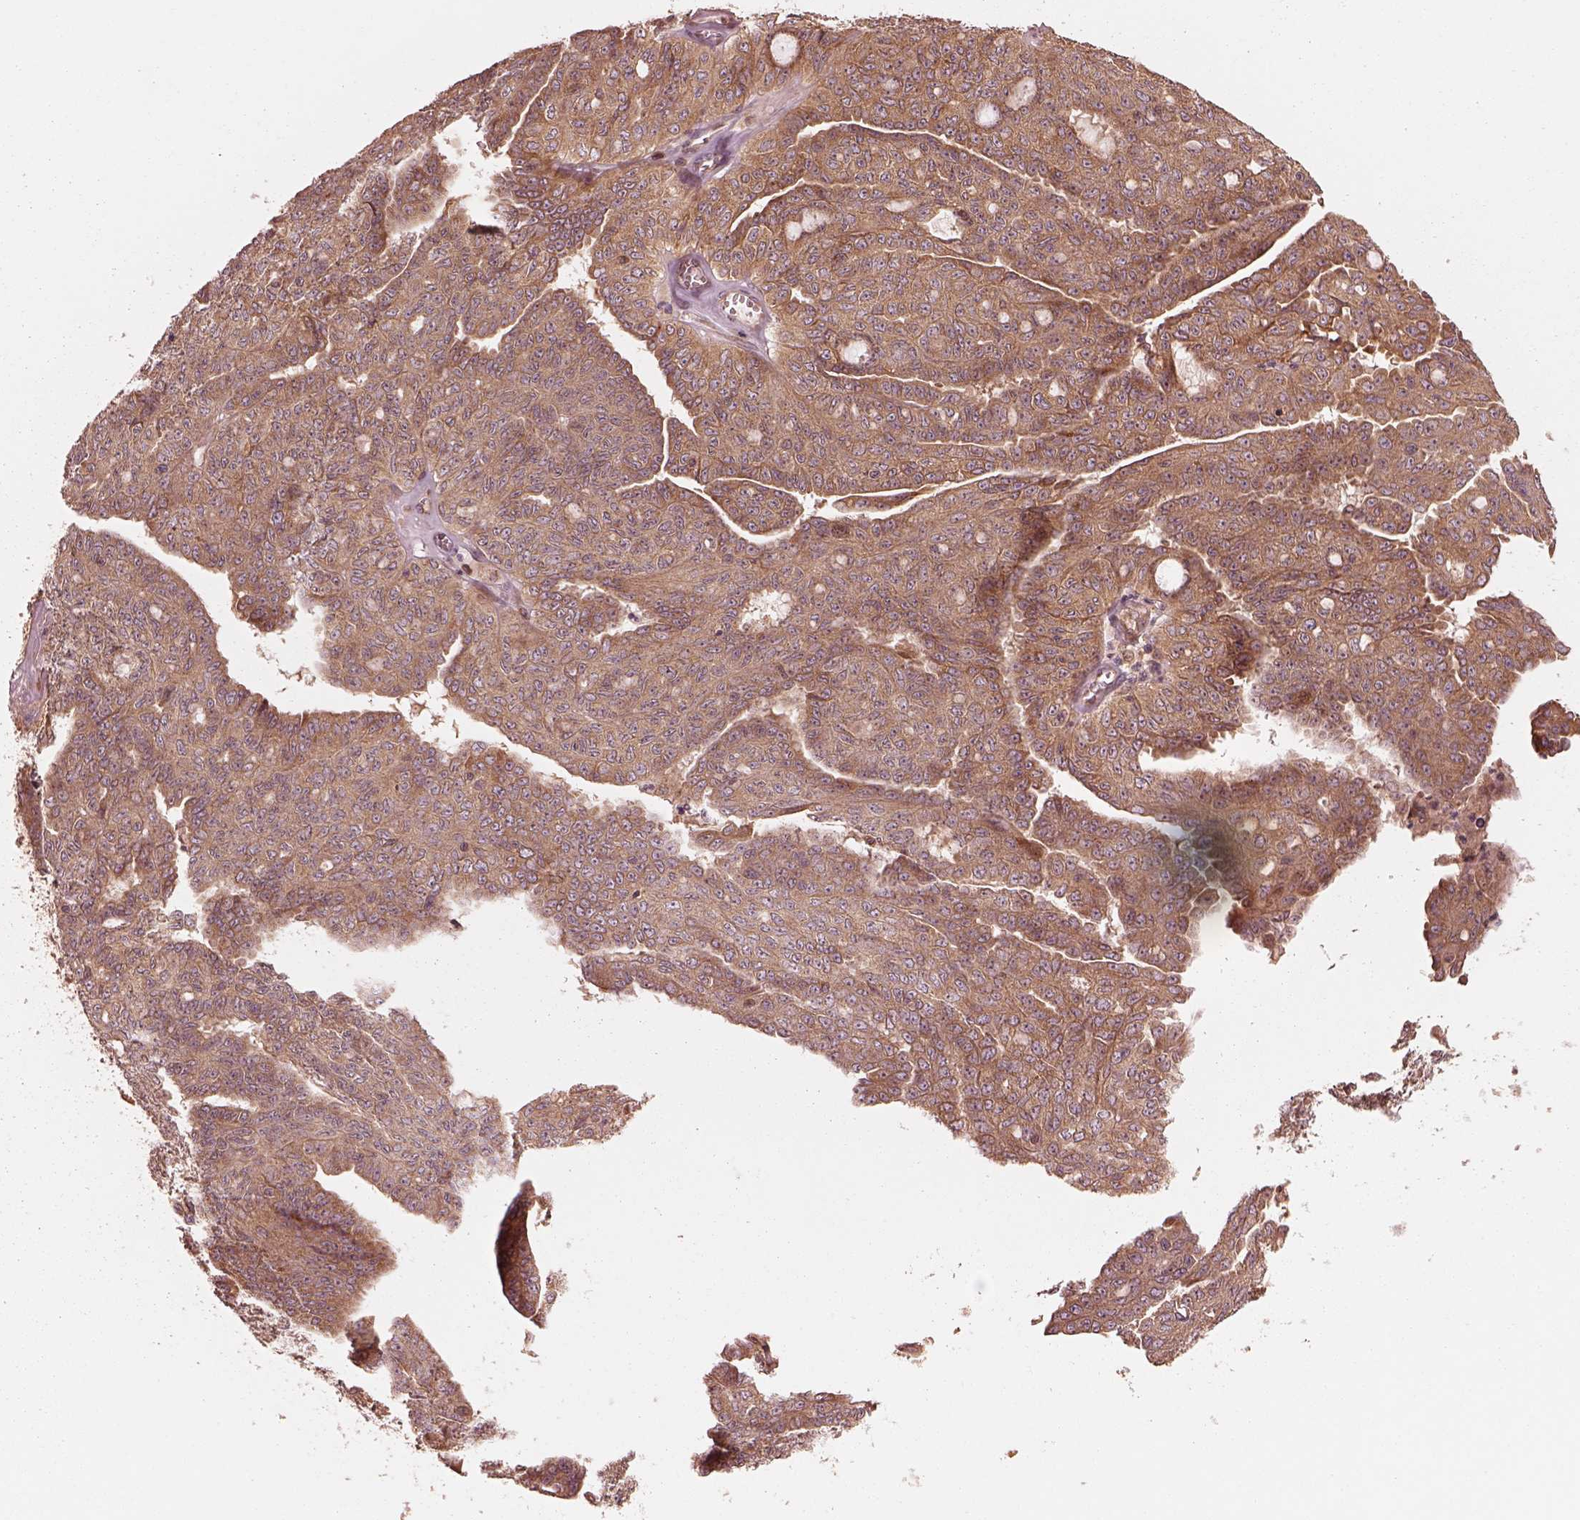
{"staining": {"intensity": "moderate", "quantity": "25%-75%", "location": "cytoplasmic/membranous"}, "tissue": "ovarian cancer", "cell_type": "Tumor cells", "image_type": "cancer", "snomed": [{"axis": "morphology", "description": "Cystadenocarcinoma, serous, NOS"}, {"axis": "topography", "description": "Ovary"}], "caption": "High-magnification brightfield microscopy of ovarian cancer (serous cystadenocarcinoma) stained with DAB (brown) and counterstained with hematoxylin (blue). tumor cells exhibit moderate cytoplasmic/membranous staining is appreciated in about25%-75% of cells.", "gene": "PIK3R2", "patient": {"sex": "female", "age": 71}}